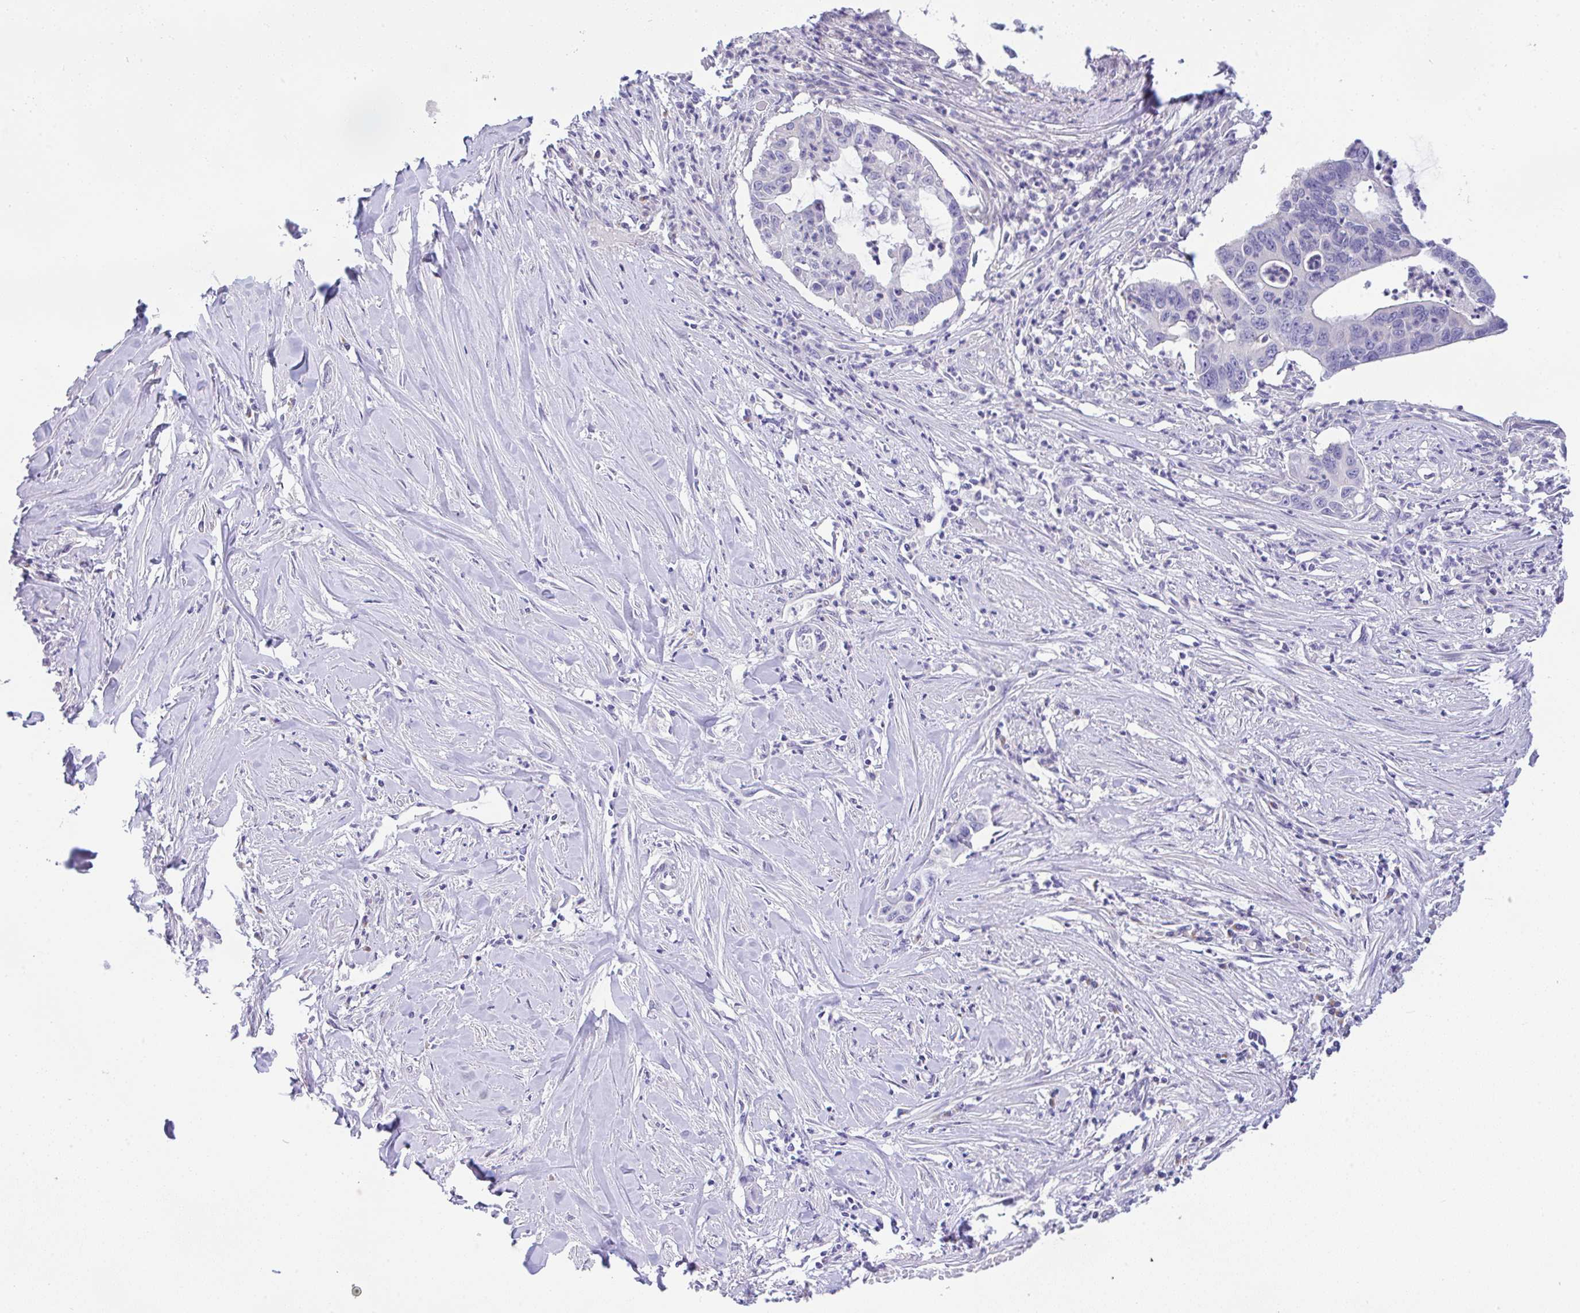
{"staining": {"intensity": "negative", "quantity": "none", "location": "none"}, "tissue": "pancreatic cancer", "cell_type": "Tumor cells", "image_type": "cancer", "snomed": [{"axis": "morphology", "description": "Adenocarcinoma, NOS"}, {"axis": "topography", "description": "Pancreas"}], "caption": "A high-resolution photomicrograph shows IHC staining of pancreatic cancer (adenocarcinoma), which reveals no significant expression in tumor cells.", "gene": "SERPINE3", "patient": {"sex": "male", "age": 73}}